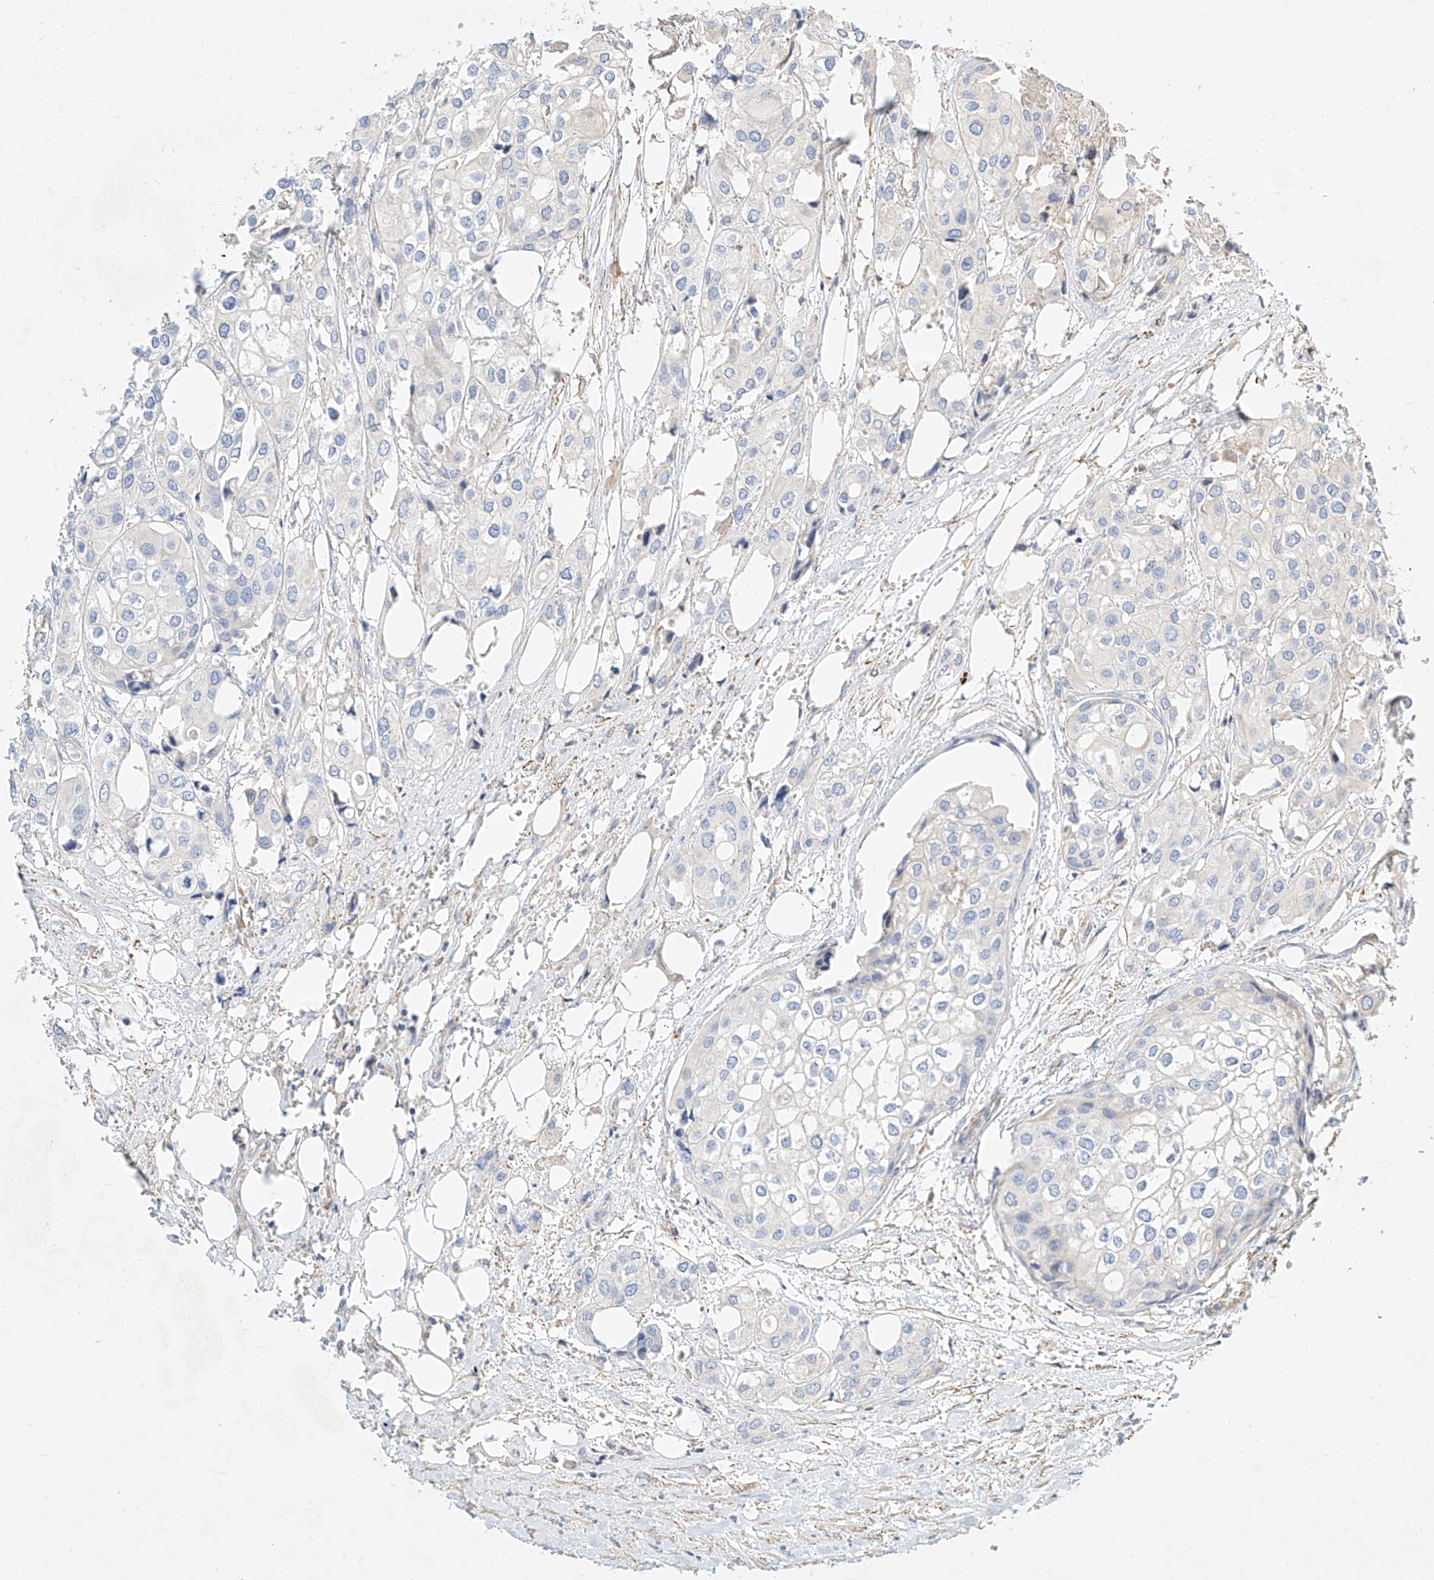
{"staining": {"intensity": "negative", "quantity": "none", "location": "none"}, "tissue": "urothelial cancer", "cell_type": "Tumor cells", "image_type": "cancer", "snomed": [{"axis": "morphology", "description": "Urothelial carcinoma, High grade"}, {"axis": "topography", "description": "Urinary bladder"}], "caption": "A high-resolution micrograph shows immunohistochemistry staining of urothelial cancer, which shows no significant positivity in tumor cells.", "gene": "KCNH5", "patient": {"sex": "male", "age": 64}}